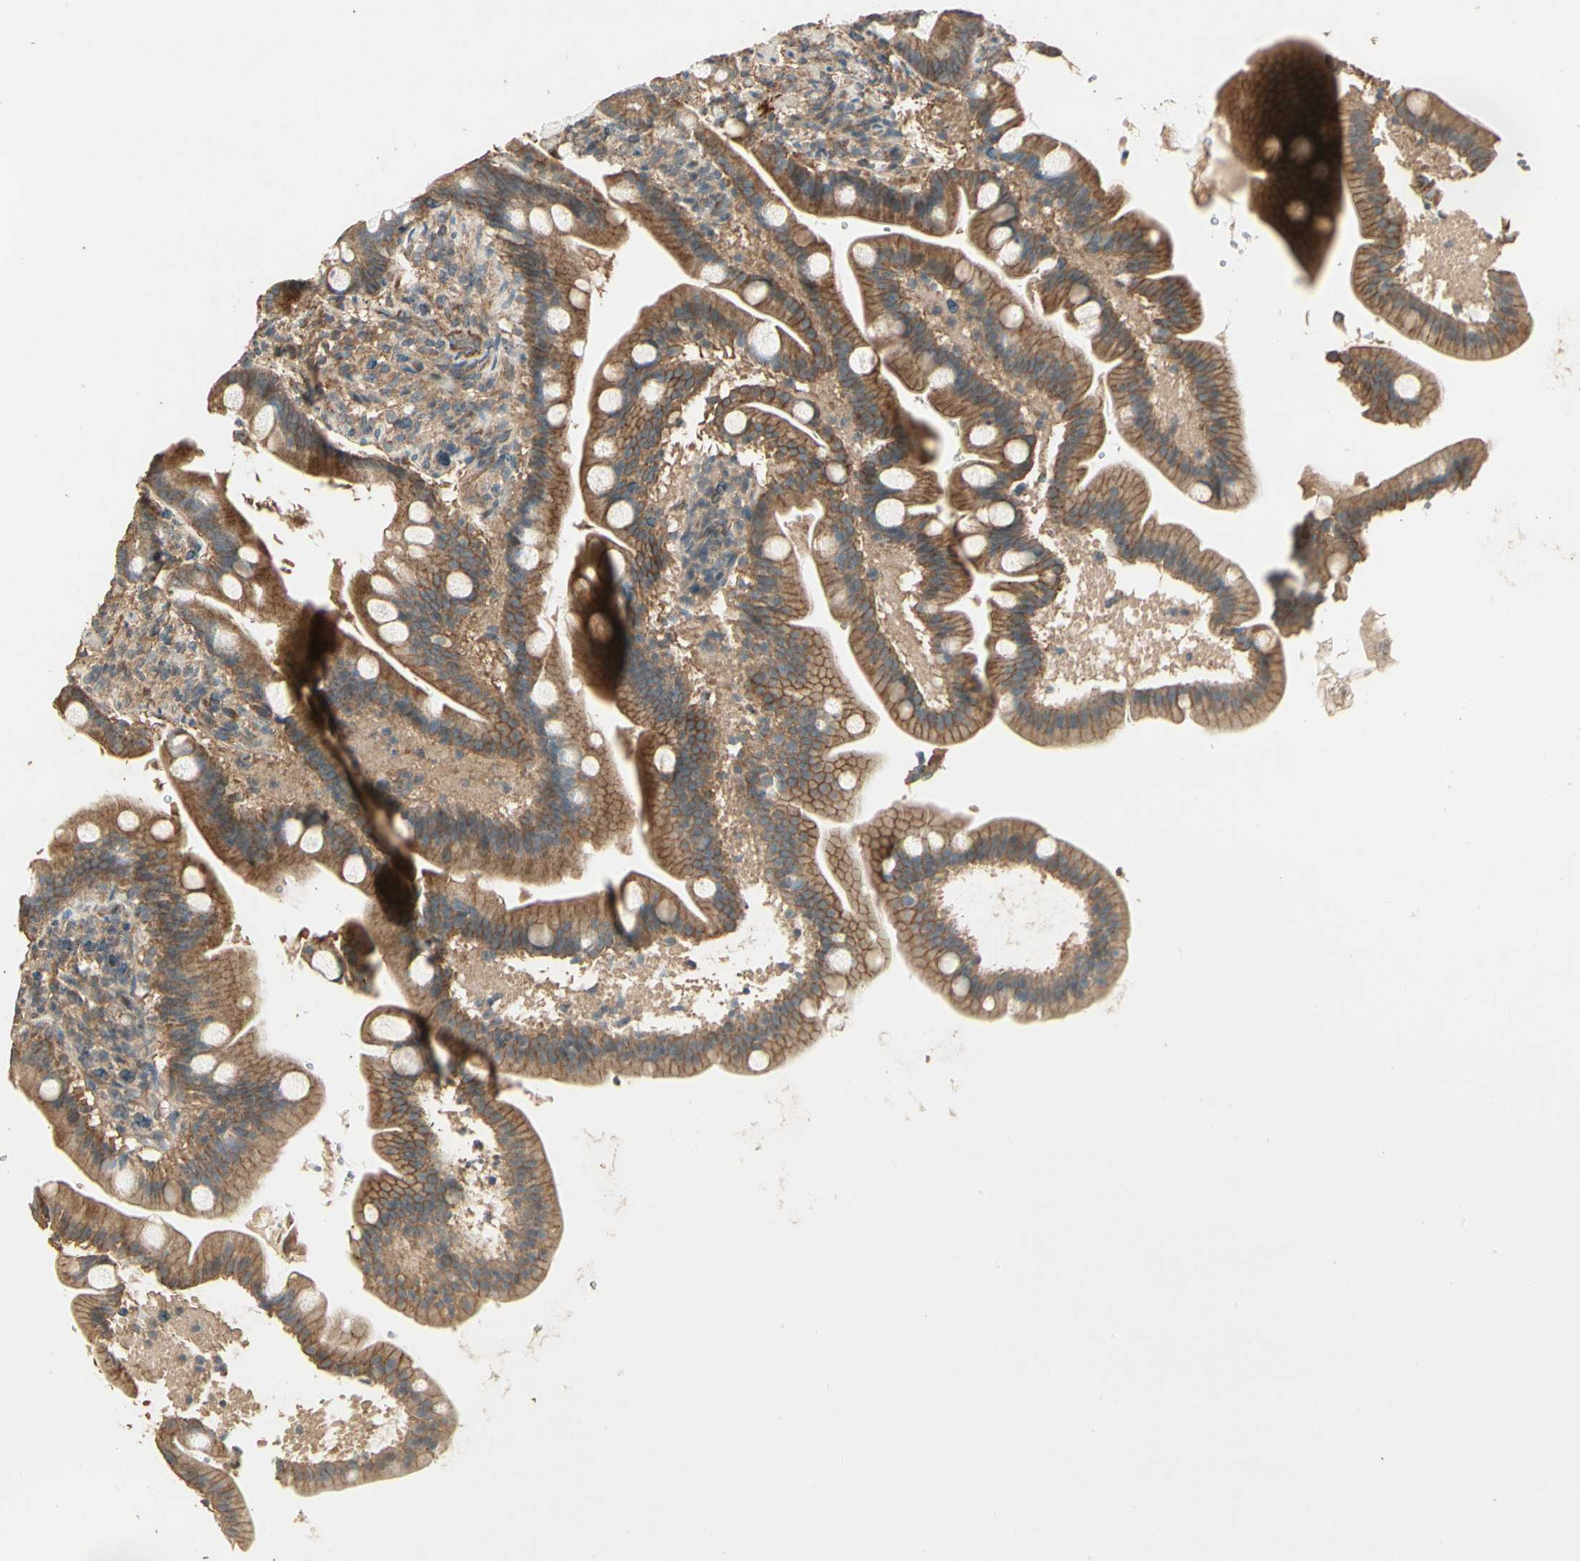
{"staining": {"intensity": "moderate", "quantity": ">75%", "location": "cytoplasmic/membranous"}, "tissue": "duodenum", "cell_type": "Glandular cells", "image_type": "normal", "snomed": [{"axis": "morphology", "description": "Normal tissue, NOS"}, {"axis": "topography", "description": "Duodenum"}], "caption": "Glandular cells display medium levels of moderate cytoplasmic/membranous staining in about >75% of cells in unremarkable human duodenum.", "gene": "RNF180", "patient": {"sex": "male", "age": 54}}